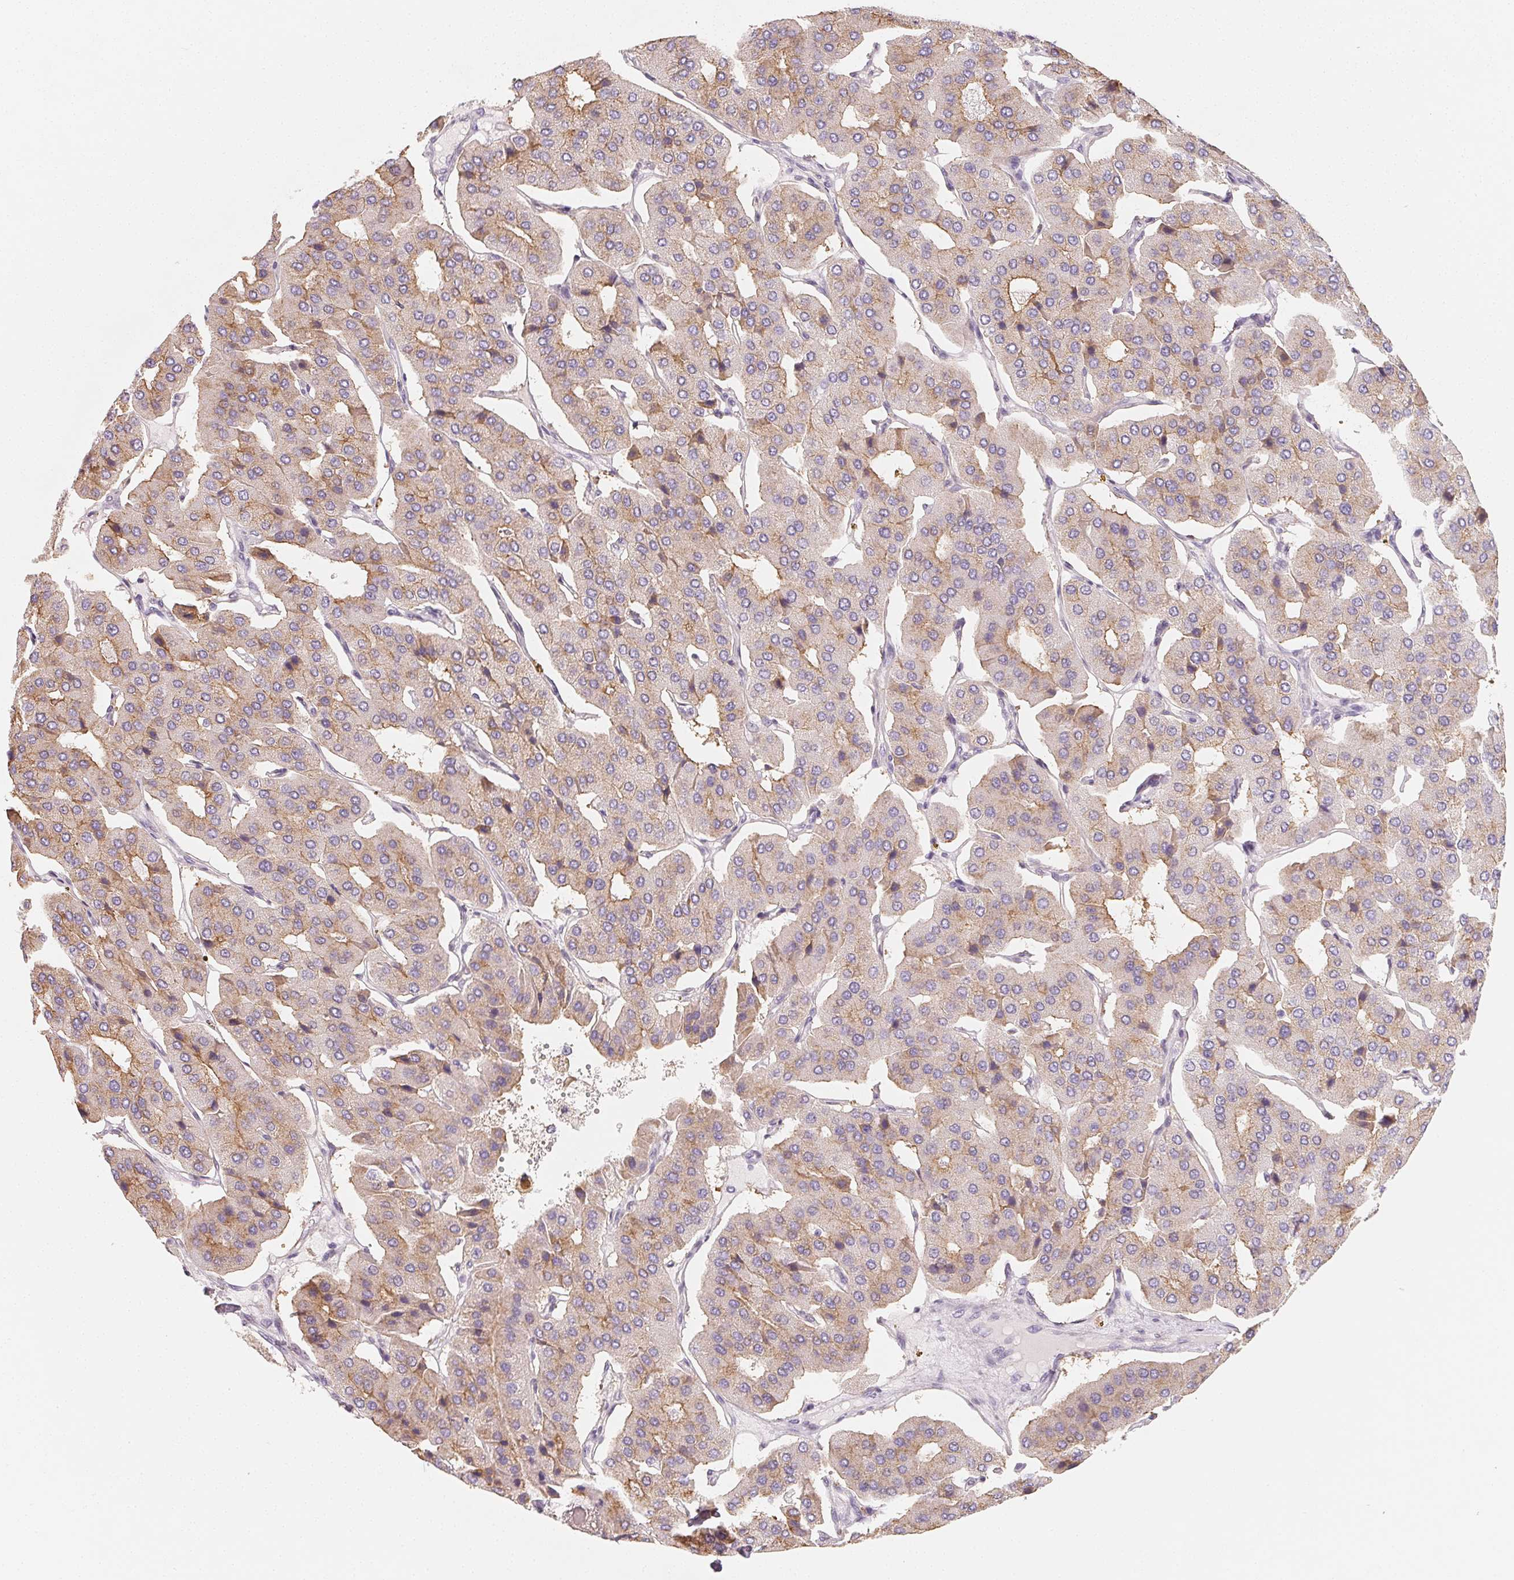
{"staining": {"intensity": "weak", "quantity": "25%-75%", "location": "cytoplasmic/membranous"}, "tissue": "parathyroid gland", "cell_type": "Glandular cells", "image_type": "normal", "snomed": [{"axis": "morphology", "description": "Normal tissue, NOS"}, {"axis": "morphology", "description": "Adenoma, NOS"}, {"axis": "topography", "description": "Parathyroid gland"}], "caption": "Immunohistochemical staining of benign parathyroid gland exhibits weak cytoplasmic/membranous protein positivity in approximately 25%-75% of glandular cells. Immunohistochemistry stains the protein in brown and the nuclei are stained blue.", "gene": "LRRC23", "patient": {"sex": "female", "age": 86}}